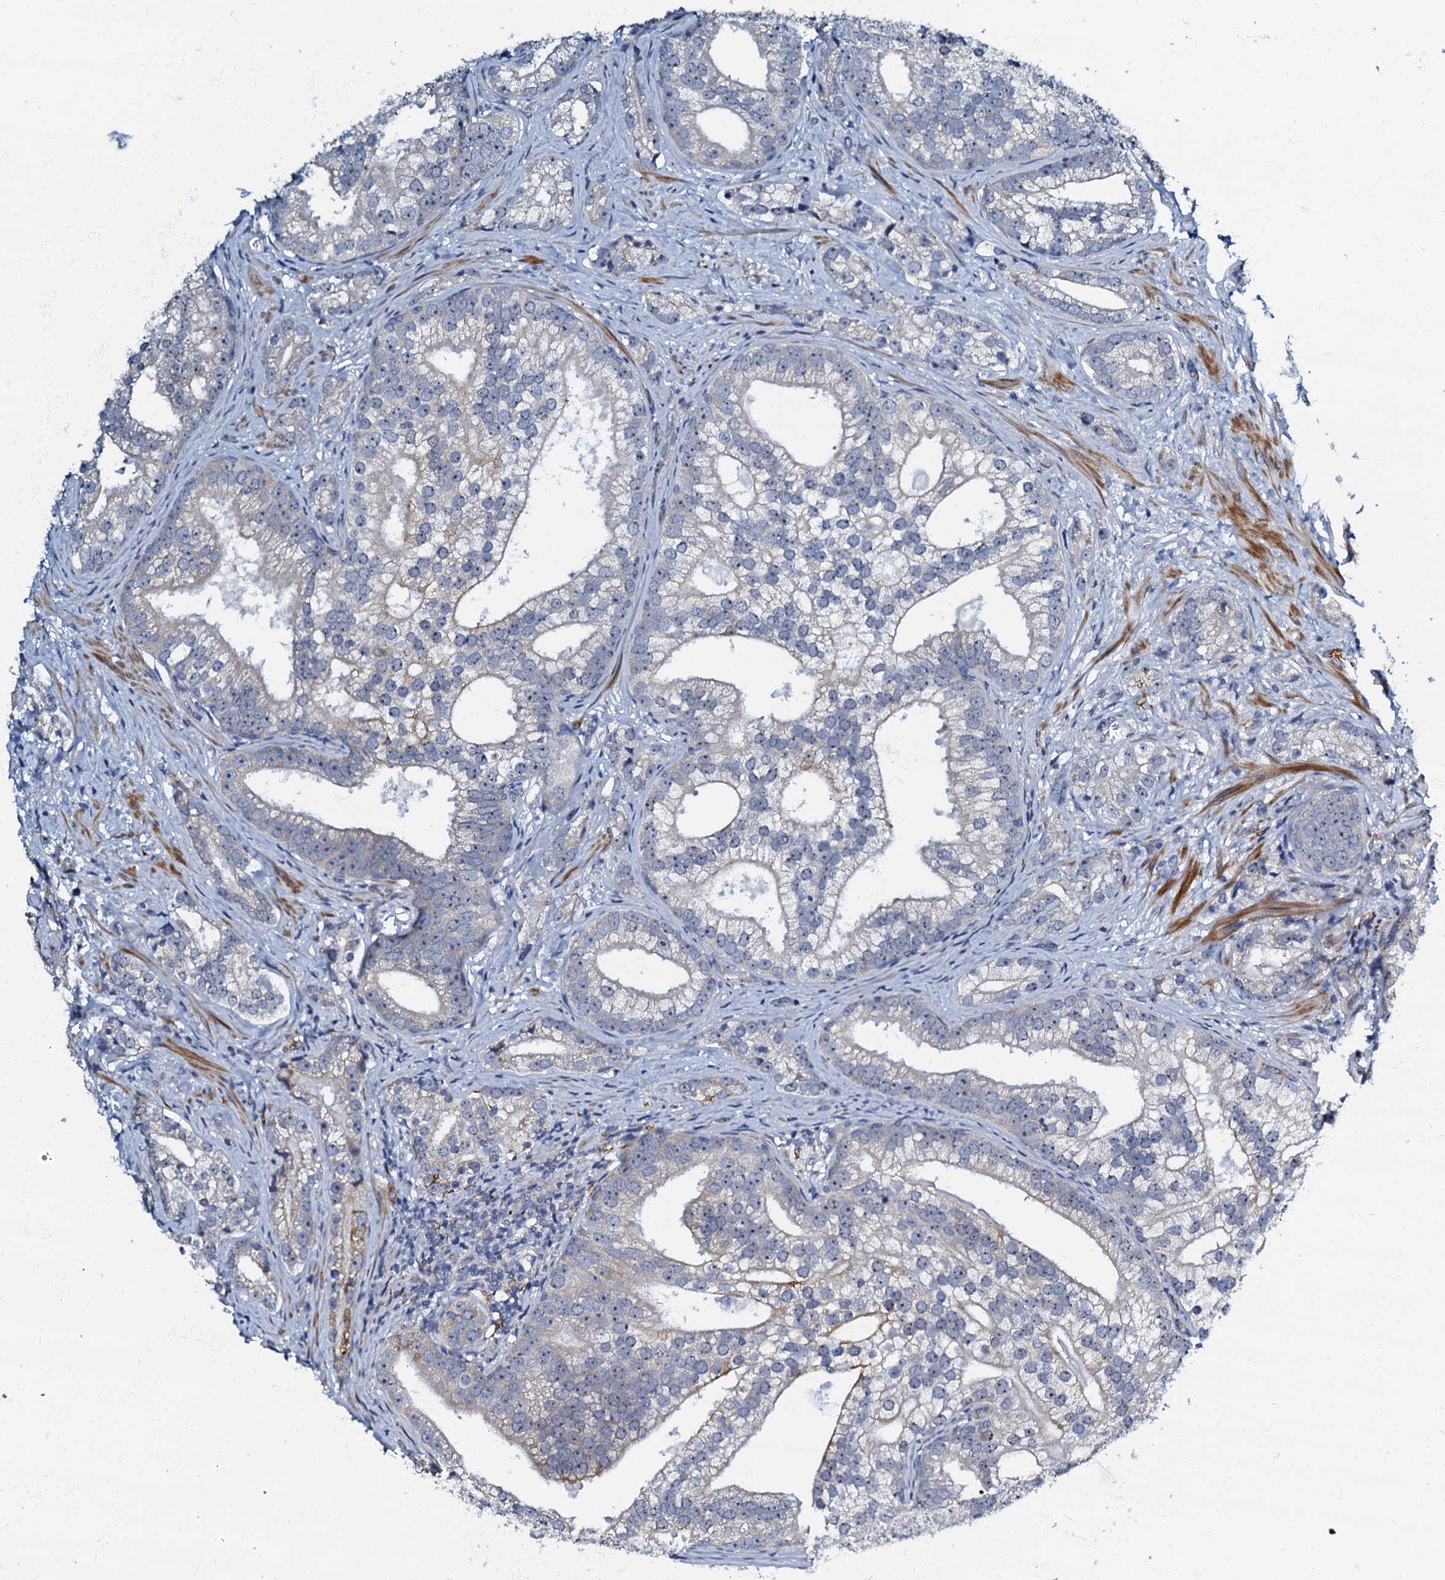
{"staining": {"intensity": "negative", "quantity": "none", "location": "none"}, "tissue": "prostate cancer", "cell_type": "Tumor cells", "image_type": "cancer", "snomed": [{"axis": "morphology", "description": "Adenocarcinoma, High grade"}, {"axis": "topography", "description": "Prostate"}], "caption": "Human prostate high-grade adenocarcinoma stained for a protein using immunohistochemistry (IHC) demonstrates no expression in tumor cells.", "gene": "OLAH", "patient": {"sex": "male", "age": 75}}